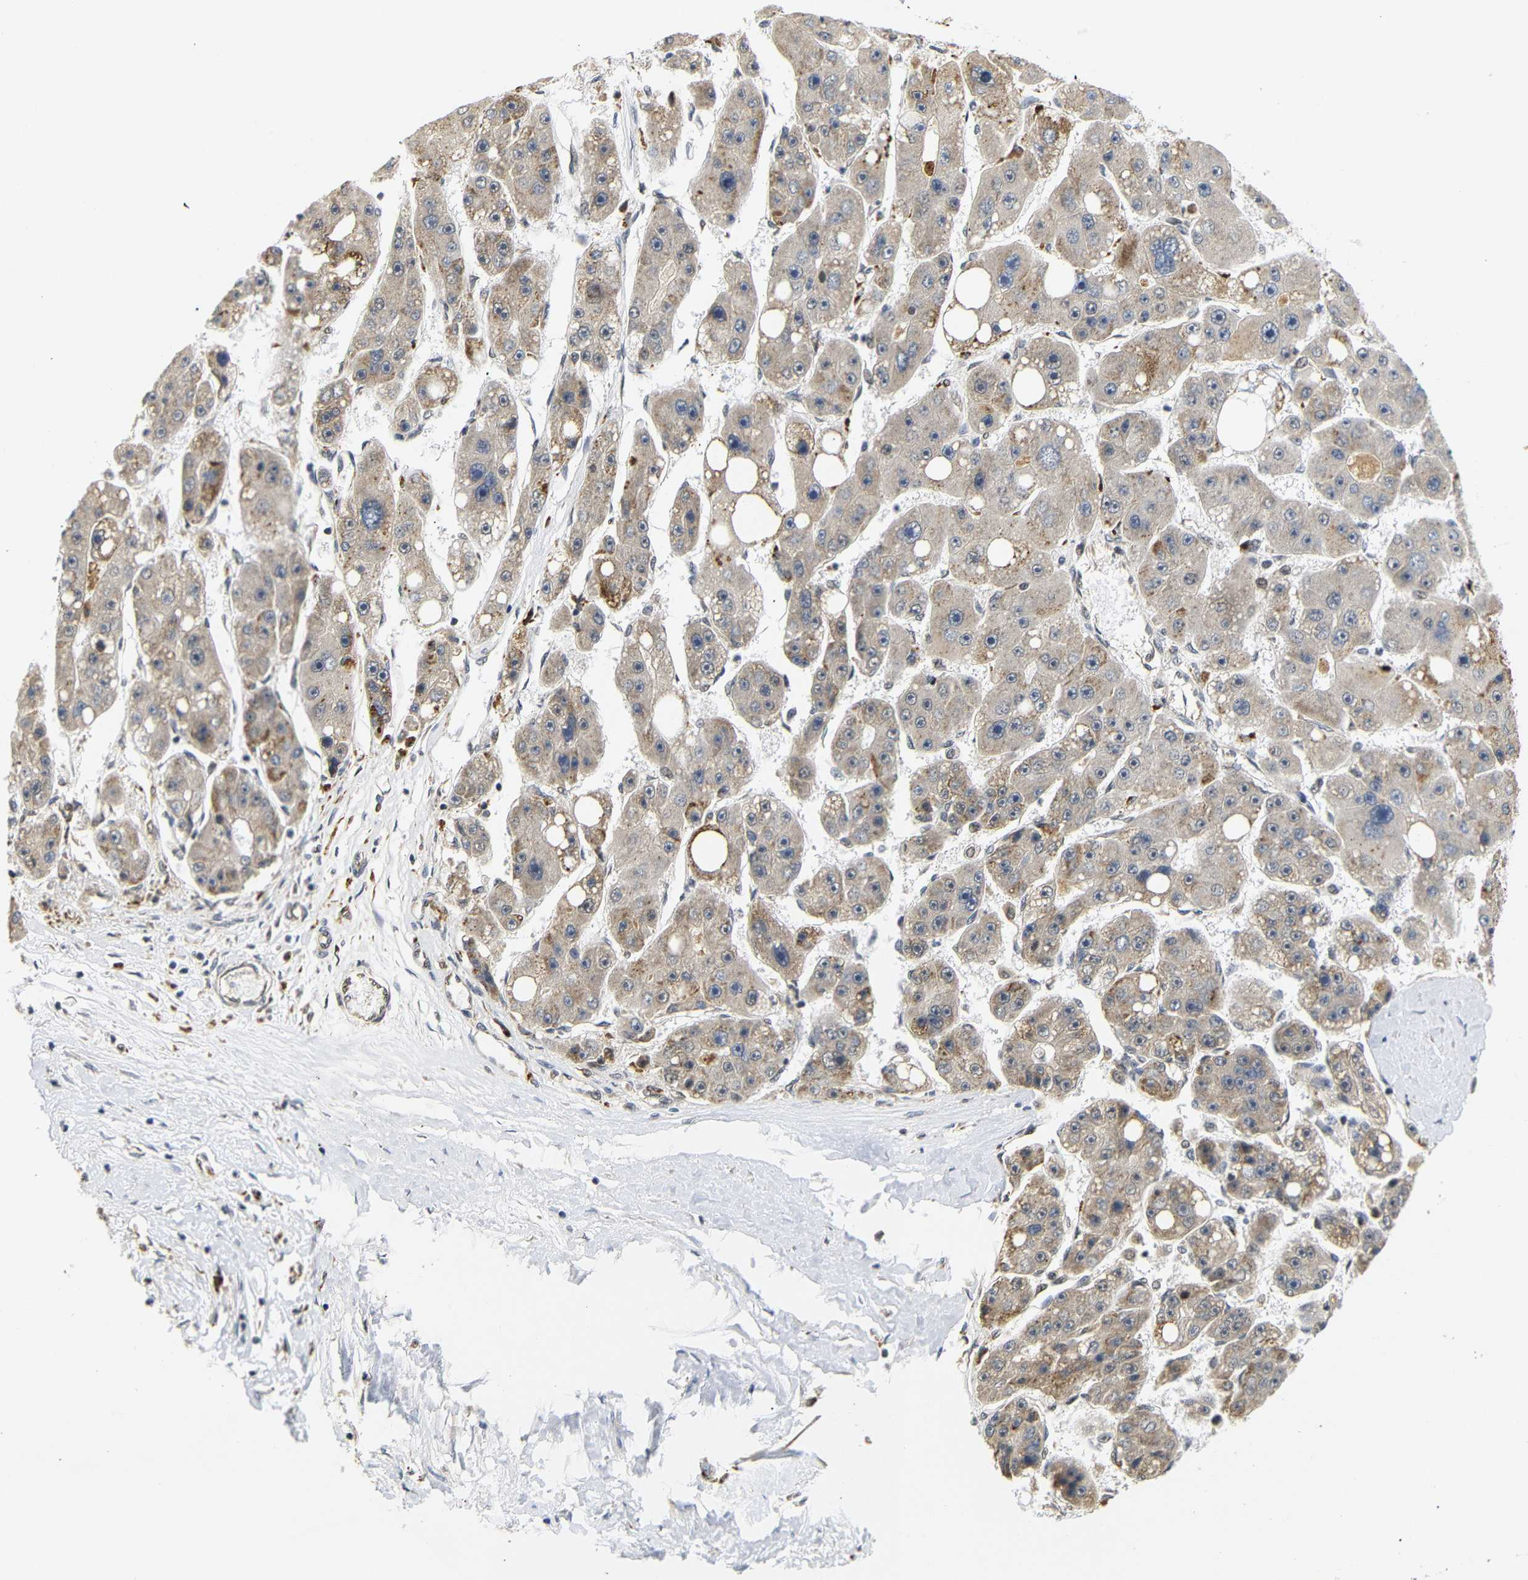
{"staining": {"intensity": "moderate", "quantity": ">75%", "location": "cytoplasmic/membranous"}, "tissue": "liver cancer", "cell_type": "Tumor cells", "image_type": "cancer", "snomed": [{"axis": "morphology", "description": "Carcinoma, Hepatocellular, NOS"}, {"axis": "topography", "description": "Liver"}], "caption": "A high-resolution histopathology image shows immunohistochemistry (IHC) staining of hepatocellular carcinoma (liver), which demonstrates moderate cytoplasmic/membranous staining in about >75% of tumor cells.", "gene": "GJA5", "patient": {"sex": "female", "age": 61}}